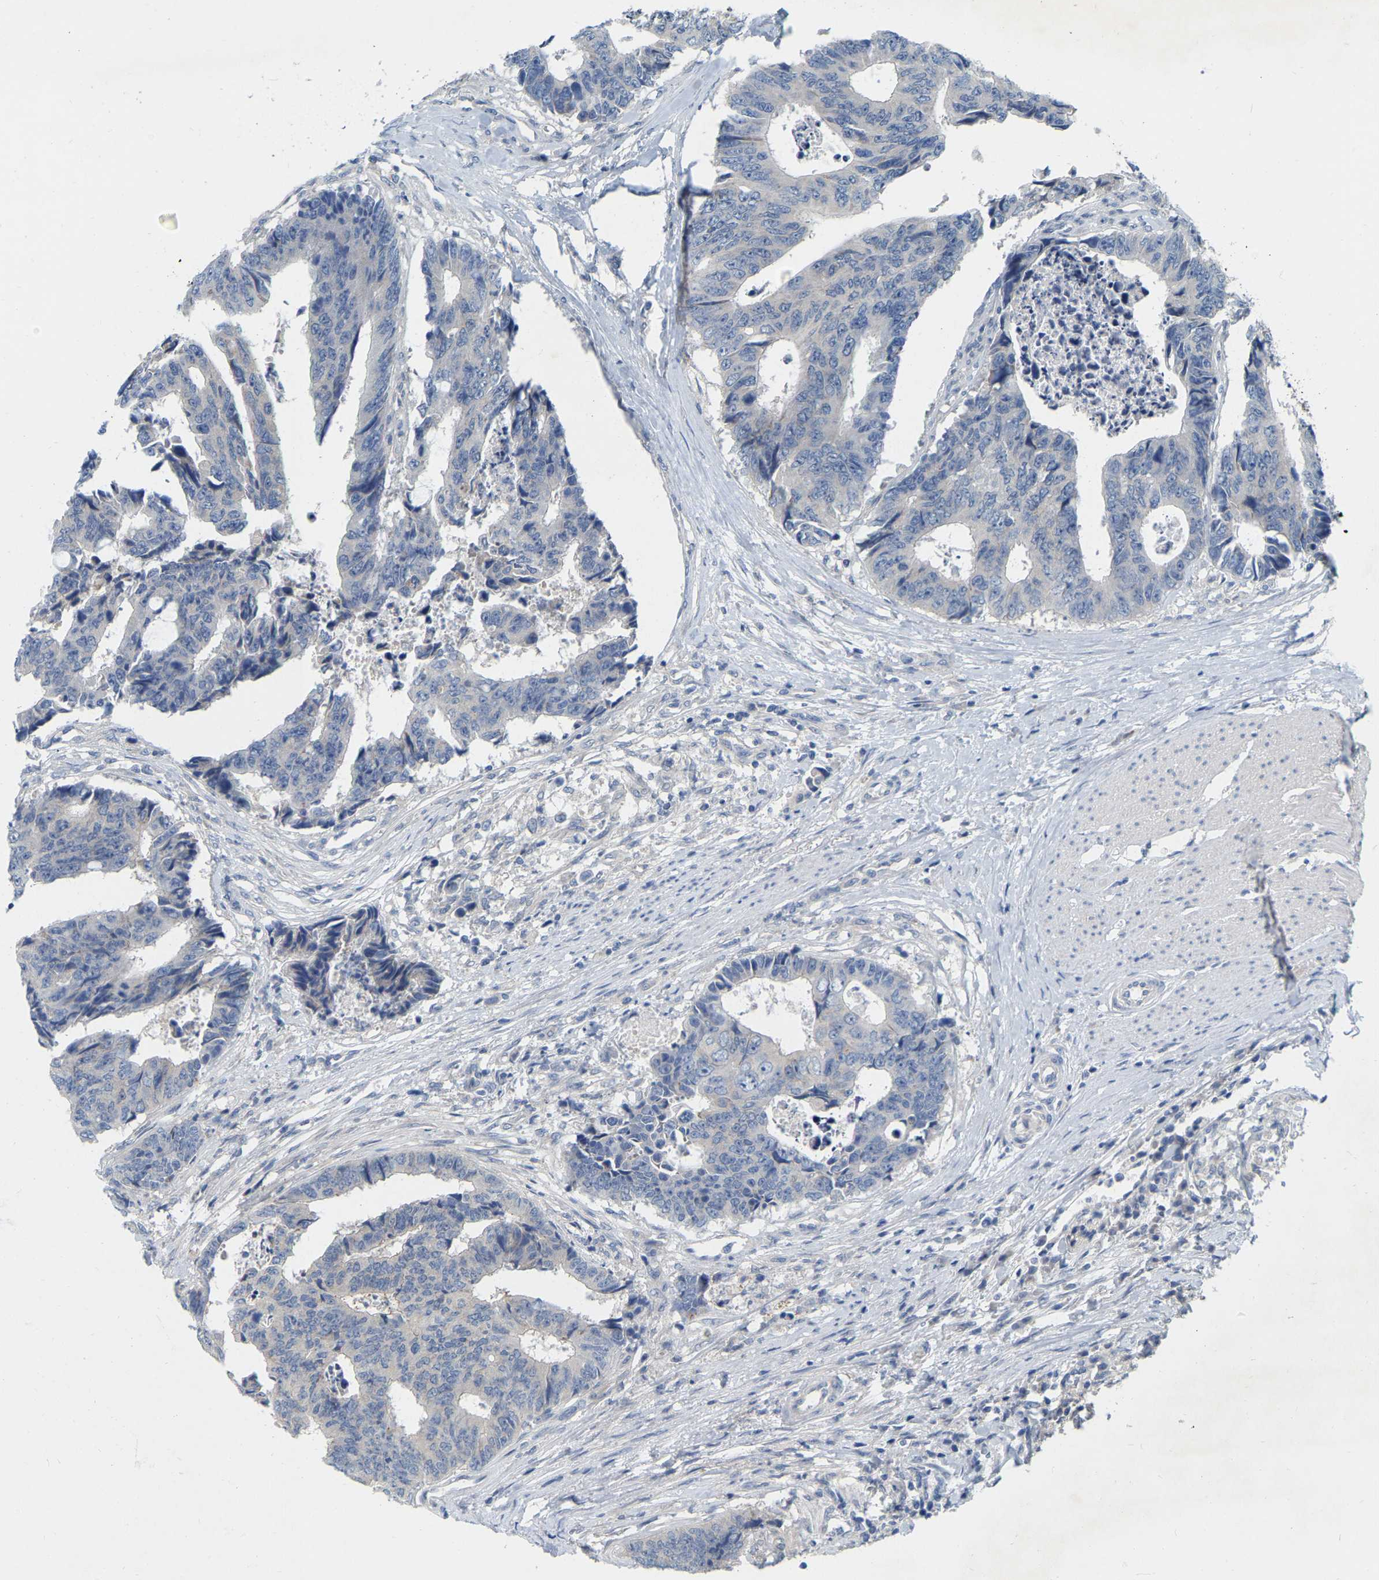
{"staining": {"intensity": "negative", "quantity": "none", "location": "none"}, "tissue": "colorectal cancer", "cell_type": "Tumor cells", "image_type": "cancer", "snomed": [{"axis": "morphology", "description": "Adenocarcinoma, NOS"}, {"axis": "topography", "description": "Rectum"}], "caption": "Protein analysis of colorectal cancer (adenocarcinoma) demonstrates no significant positivity in tumor cells.", "gene": "WIPI2", "patient": {"sex": "male", "age": 84}}